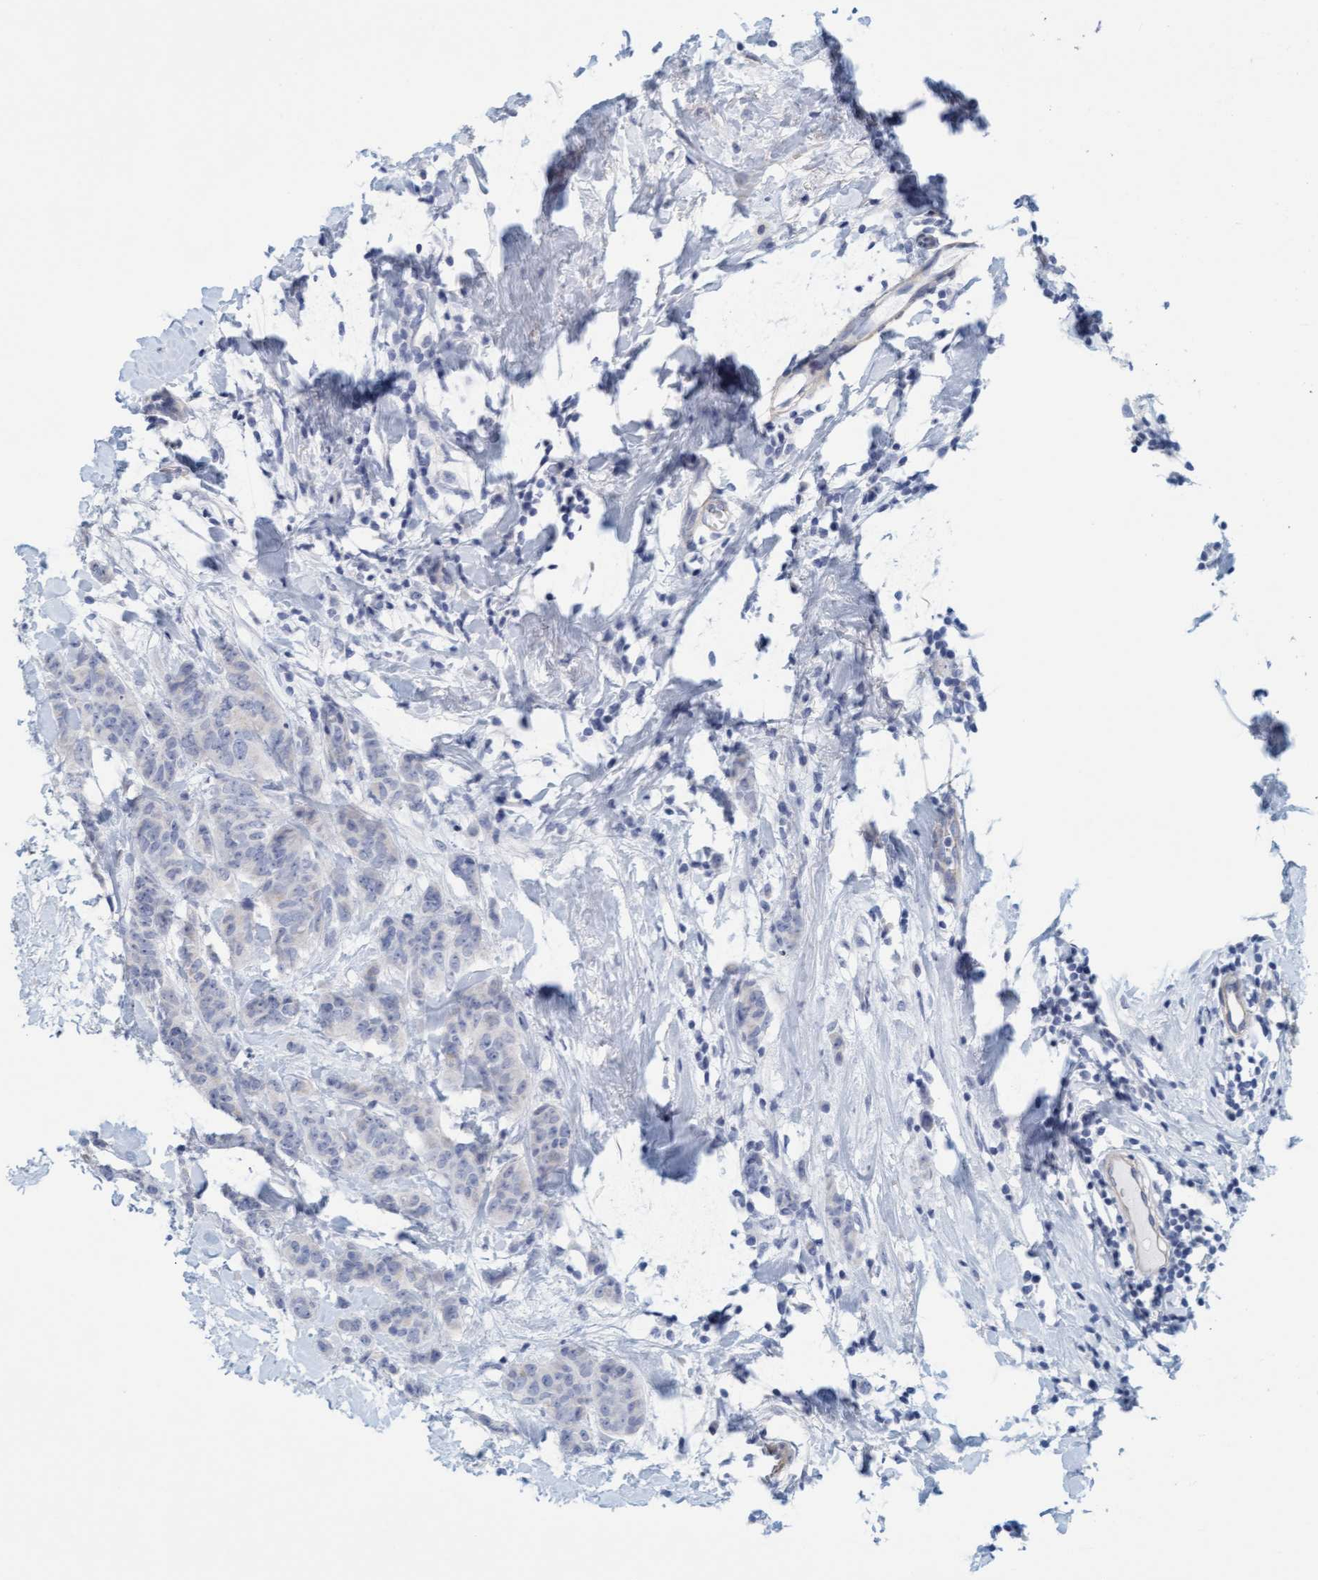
{"staining": {"intensity": "negative", "quantity": "none", "location": "none"}, "tissue": "breast cancer", "cell_type": "Tumor cells", "image_type": "cancer", "snomed": [{"axis": "morphology", "description": "Normal tissue, NOS"}, {"axis": "morphology", "description": "Duct carcinoma"}, {"axis": "topography", "description": "Breast"}], "caption": "This is a image of immunohistochemistry staining of breast infiltrating ductal carcinoma, which shows no staining in tumor cells.", "gene": "TSTD2", "patient": {"sex": "female", "age": 40}}